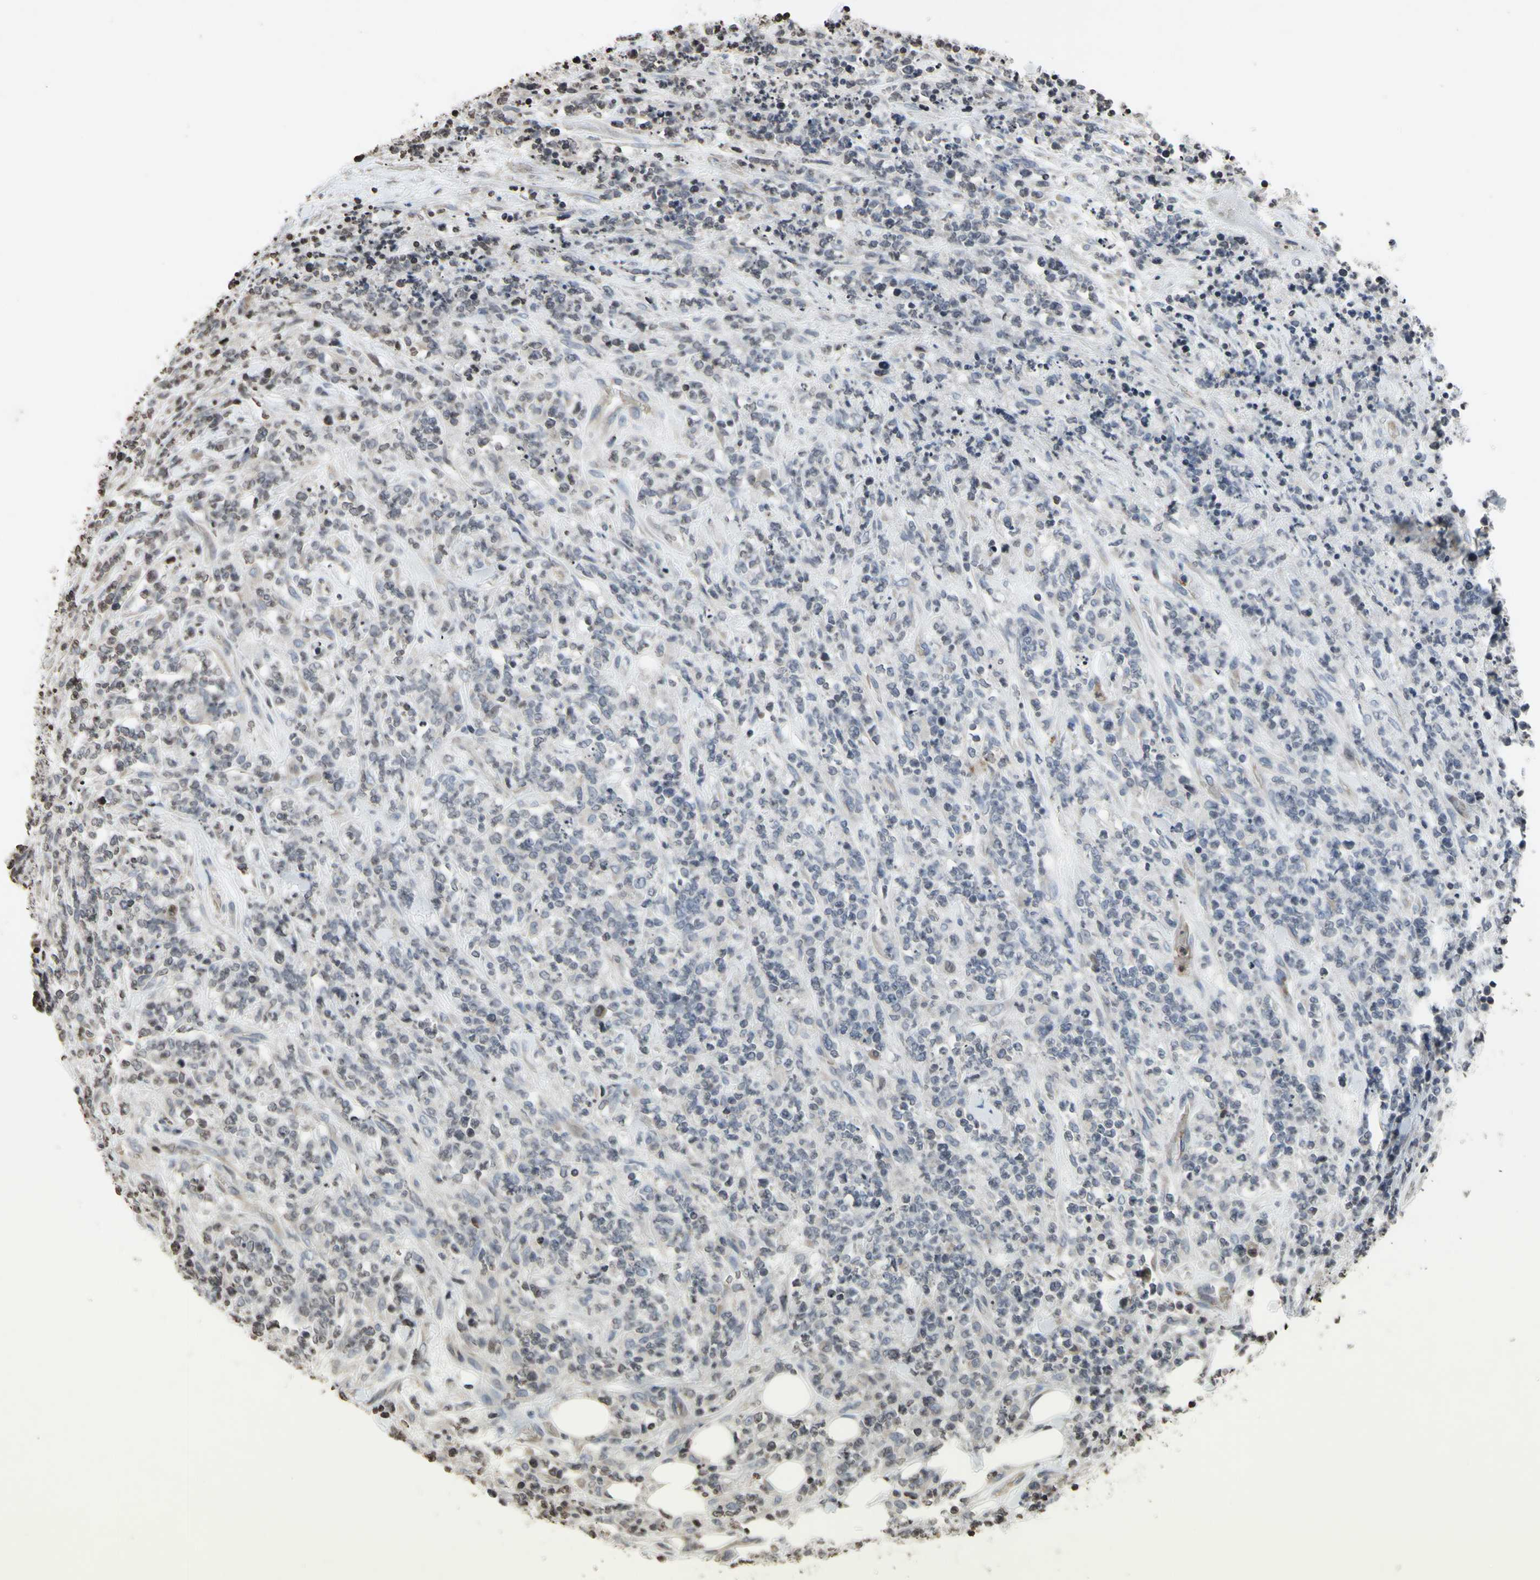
{"staining": {"intensity": "negative", "quantity": "none", "location": "none"}, "tissue": "lymphoma", "cell_type": "Tumor cells", "image_type": "cancer", "snomed": [{"axis": "morphology", "description": "Malignant lymphoma, non-Hodgkin's type, High grade"}, {"axis": "topography", "description": "Soft tissue"}], "caption": "High magnification brightfield microscopy of lymphoma stained with DAB (brown) and counterstained with hematoxylin (blue): tumor cells show no significant staining. (Brightfield microscopy of DAB immunohistochemistry at high magnification).", "gene": "ARG1", "patient": {"sex": "male", "age": 18}}